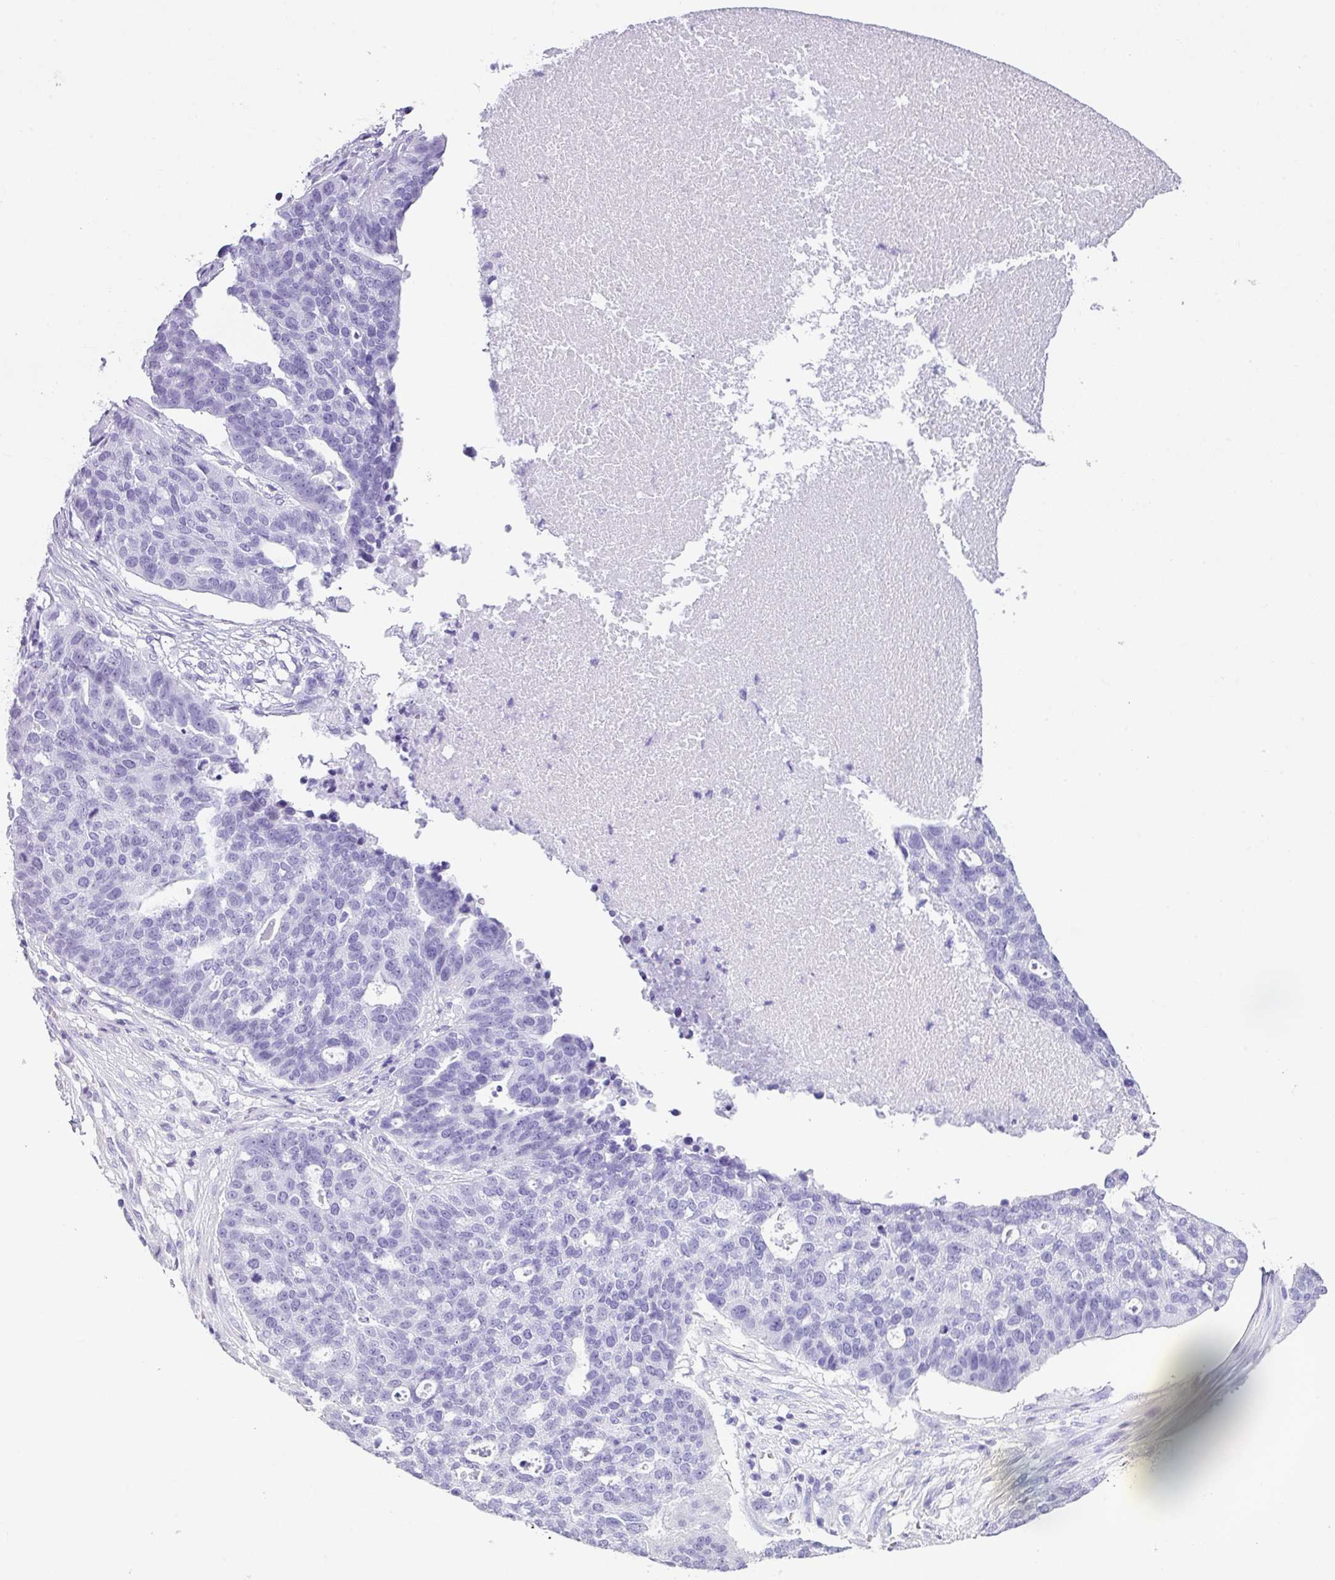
{"staining": {"intensity": "negative", "quantity": "none", "location": "none"}, "tissue": "ovarian cancer", "cell_type": "Tumor cells", "image_type": "cancer", "snomed": [{"axis": "morphology", "description": "Cystadenocarcinoma, serous, NOS"}, {"axis": "topography", "description": "Ovary"}], "caption": "A histopathology image of ovarian serous cystadenocarcinoma stained for a protein shows no brown staining in tumor cells. (DAB (3,3'-diaminobenzidine) IHC visualized using brightfield microscopy, high magnification).", "gene": "PALS2", "patient": {"sex": "female", "age": 59}}